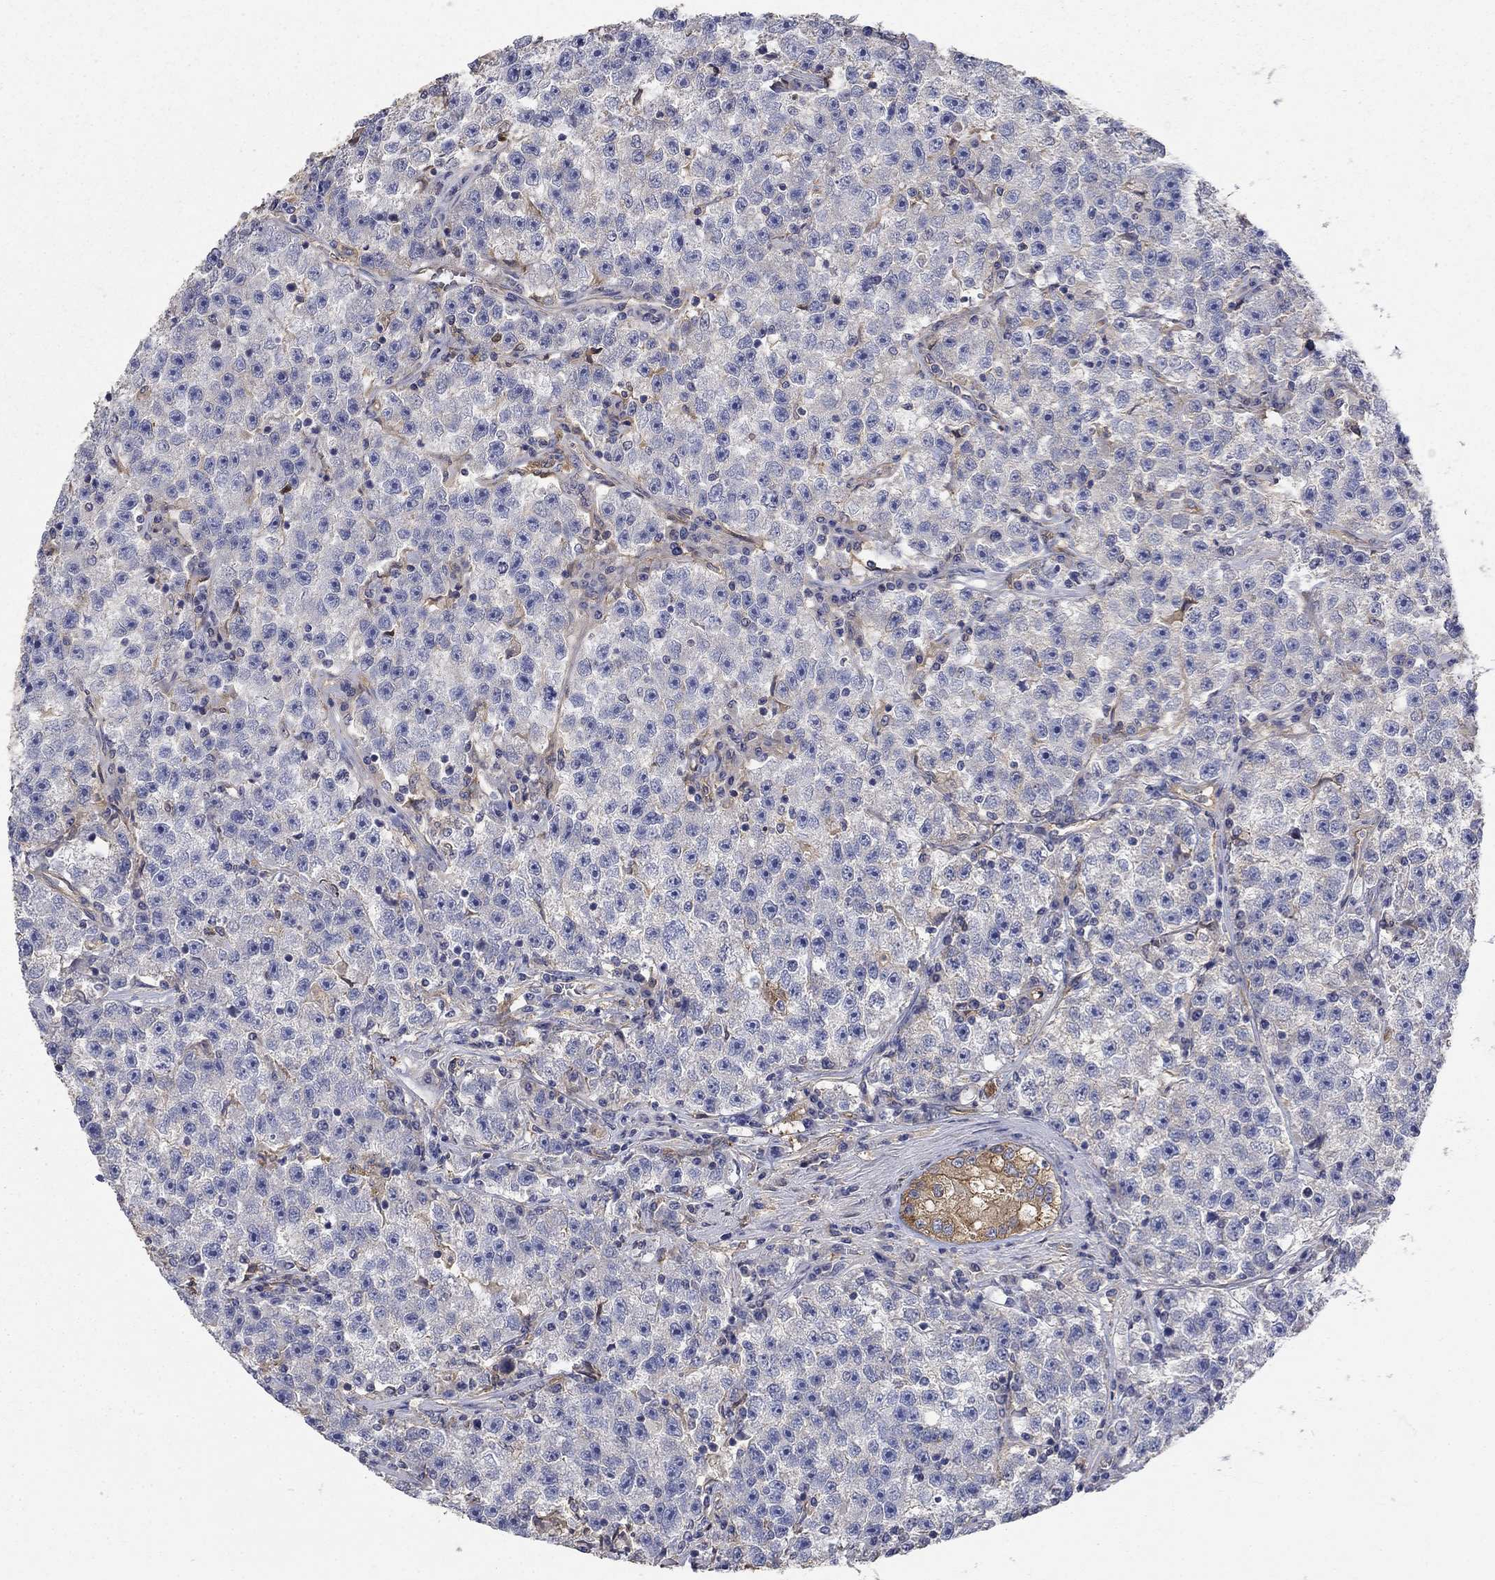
{"staining": {"intensity": "moderate", "quantity": "<25%", "location": "cytoplasmic/membranous"}, "tissue": "testis cancer", "cell_type": "Tumor cells", "image_type": "cancer", "snomed": [{"axis": "morphology", "description": "Seminoma, NOS"}, {"axis": "topography", "description": "Testis"}], "caption": "A photomicrograph showing moderate cytoplasmic/membranous expression in about <25% of tumor cells in testis seminoma, as visualized by brown immunohistochemical staining.", "gene": "DPYSL2", "patient": {"sex": "male", "age": 22}}